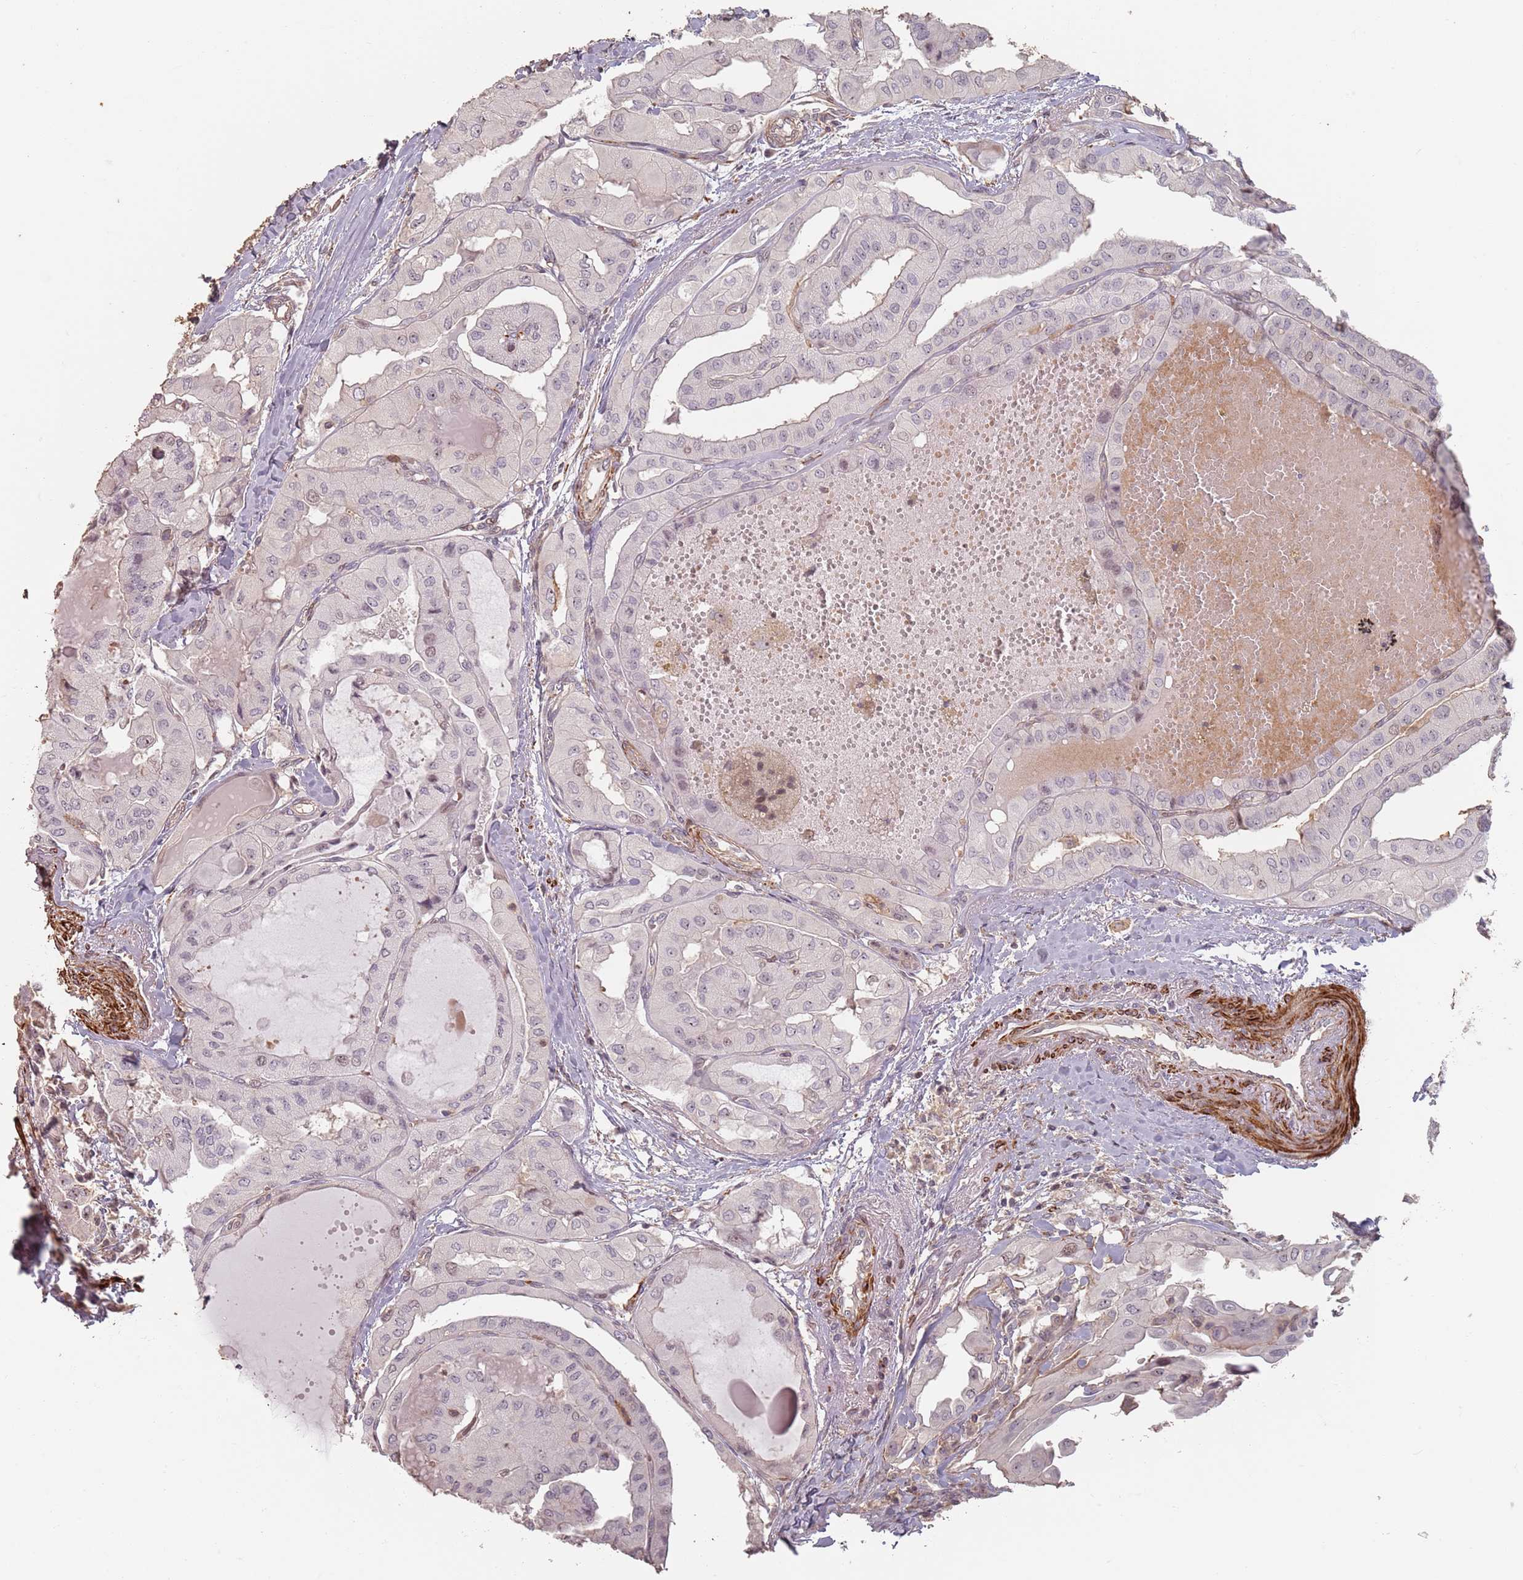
{"staining": {"intensity": "negative", "quantity": "none", "location": "none"}, "tissue": "thyroid cancer", "cell_type": "Tumor cells", "image_type": "cancer", "snomed": [{"axis": "morphology", "description": "Papillary adenocarcinoma, NOS"}, {"axis": "topography", "description": "Thyroid gland"}], "caption": "This is an immunohistochemistry (IHC) photomicrograph of human thyroid cancer. There is no expression in tumor cells.", "gene": "ADTRP", "patient": {"sex": "female", "age": 59}}